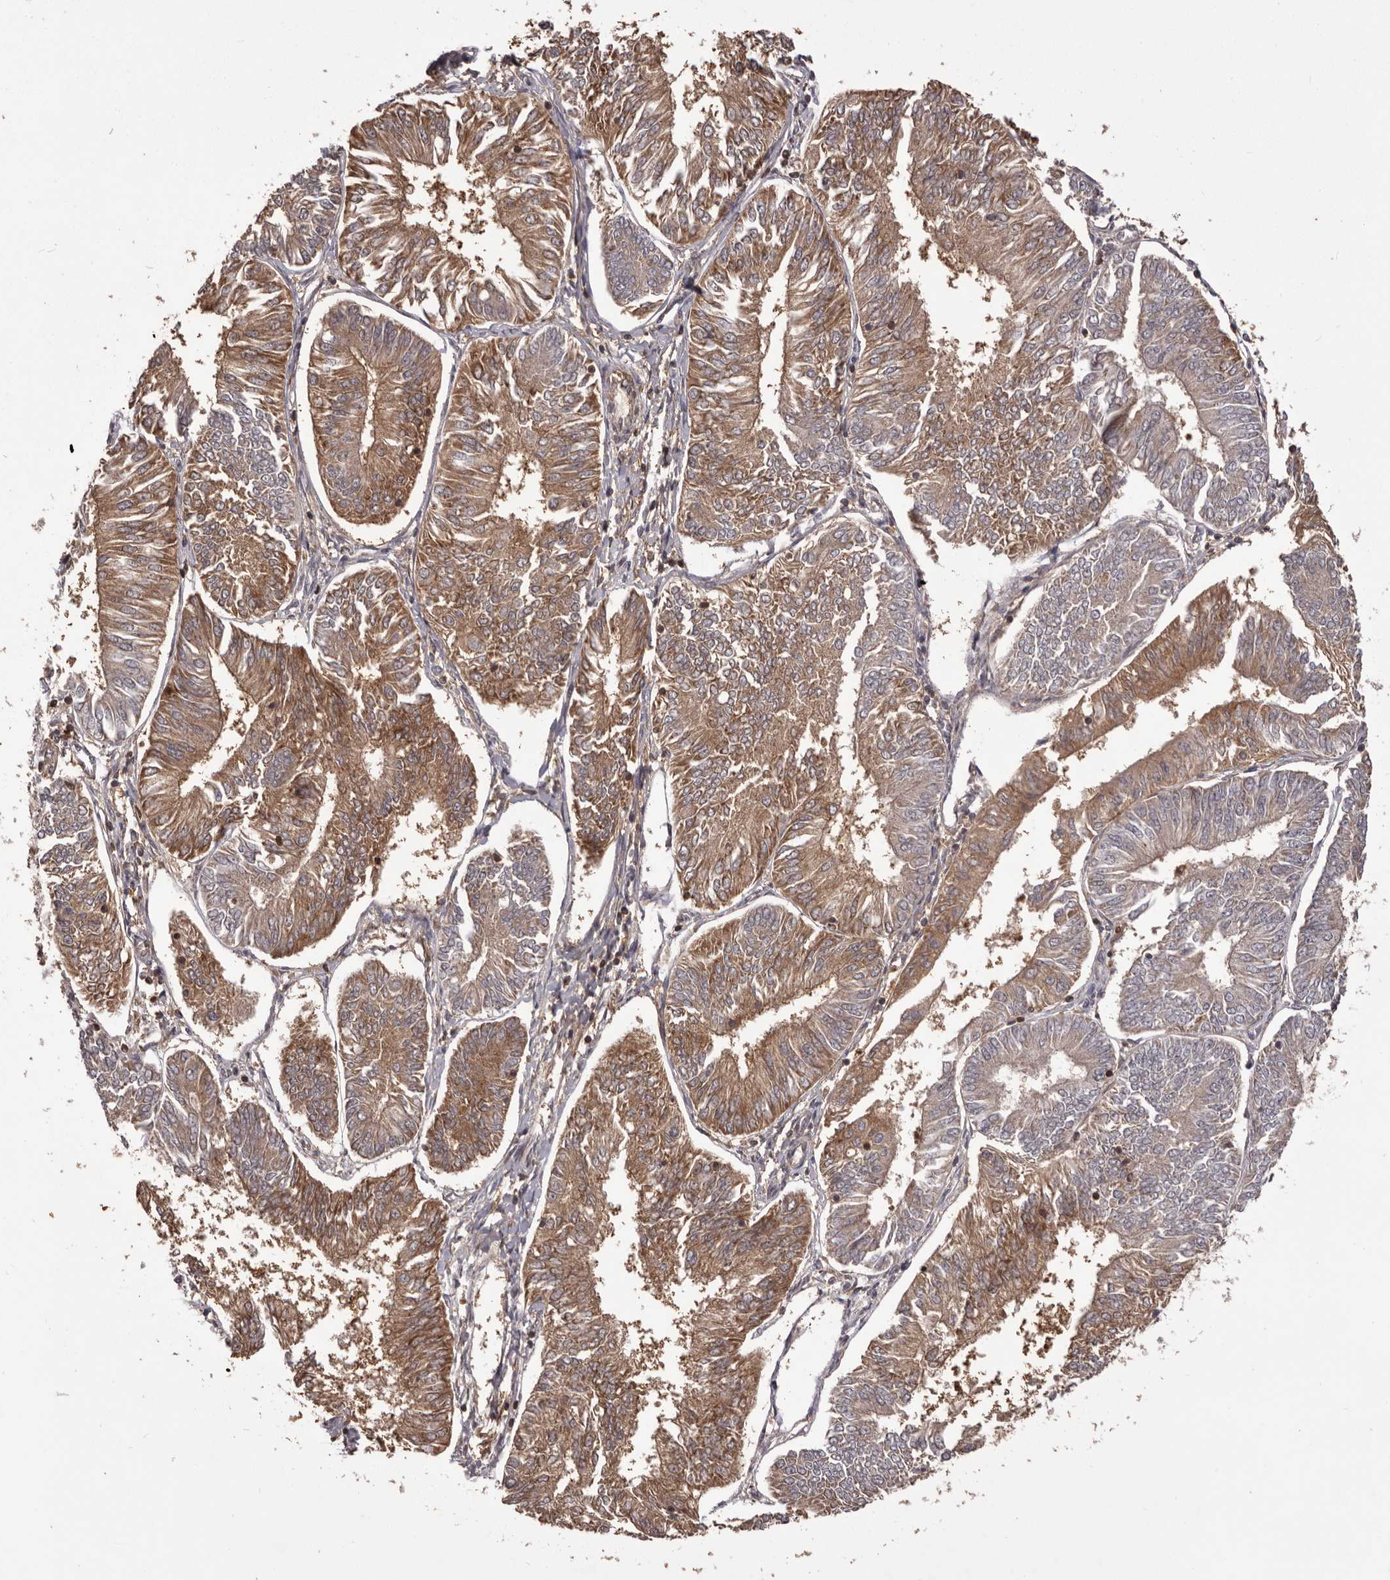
{"staining": {"intensity": "moderate", "quantity": ">75%", "location": "cytoplasmic/membranous"}, "tissue": "endometrial cancer", "cell_type": "Tumor cells", "image_type": "cancer", "snomed": [{"axis": "morphology", "description": "Adenocarcinoma, NOS"}, {"axis": "topography", "description": "Endometrium"}], "caption": "Endometrial cancer (adenocarcinoma) stained for a protein reveals moderate cytoplasmic/membranous positivity in tumor cells.", "gene": "GLIPR2", "patient": {"sex": "female", "age": 58}}